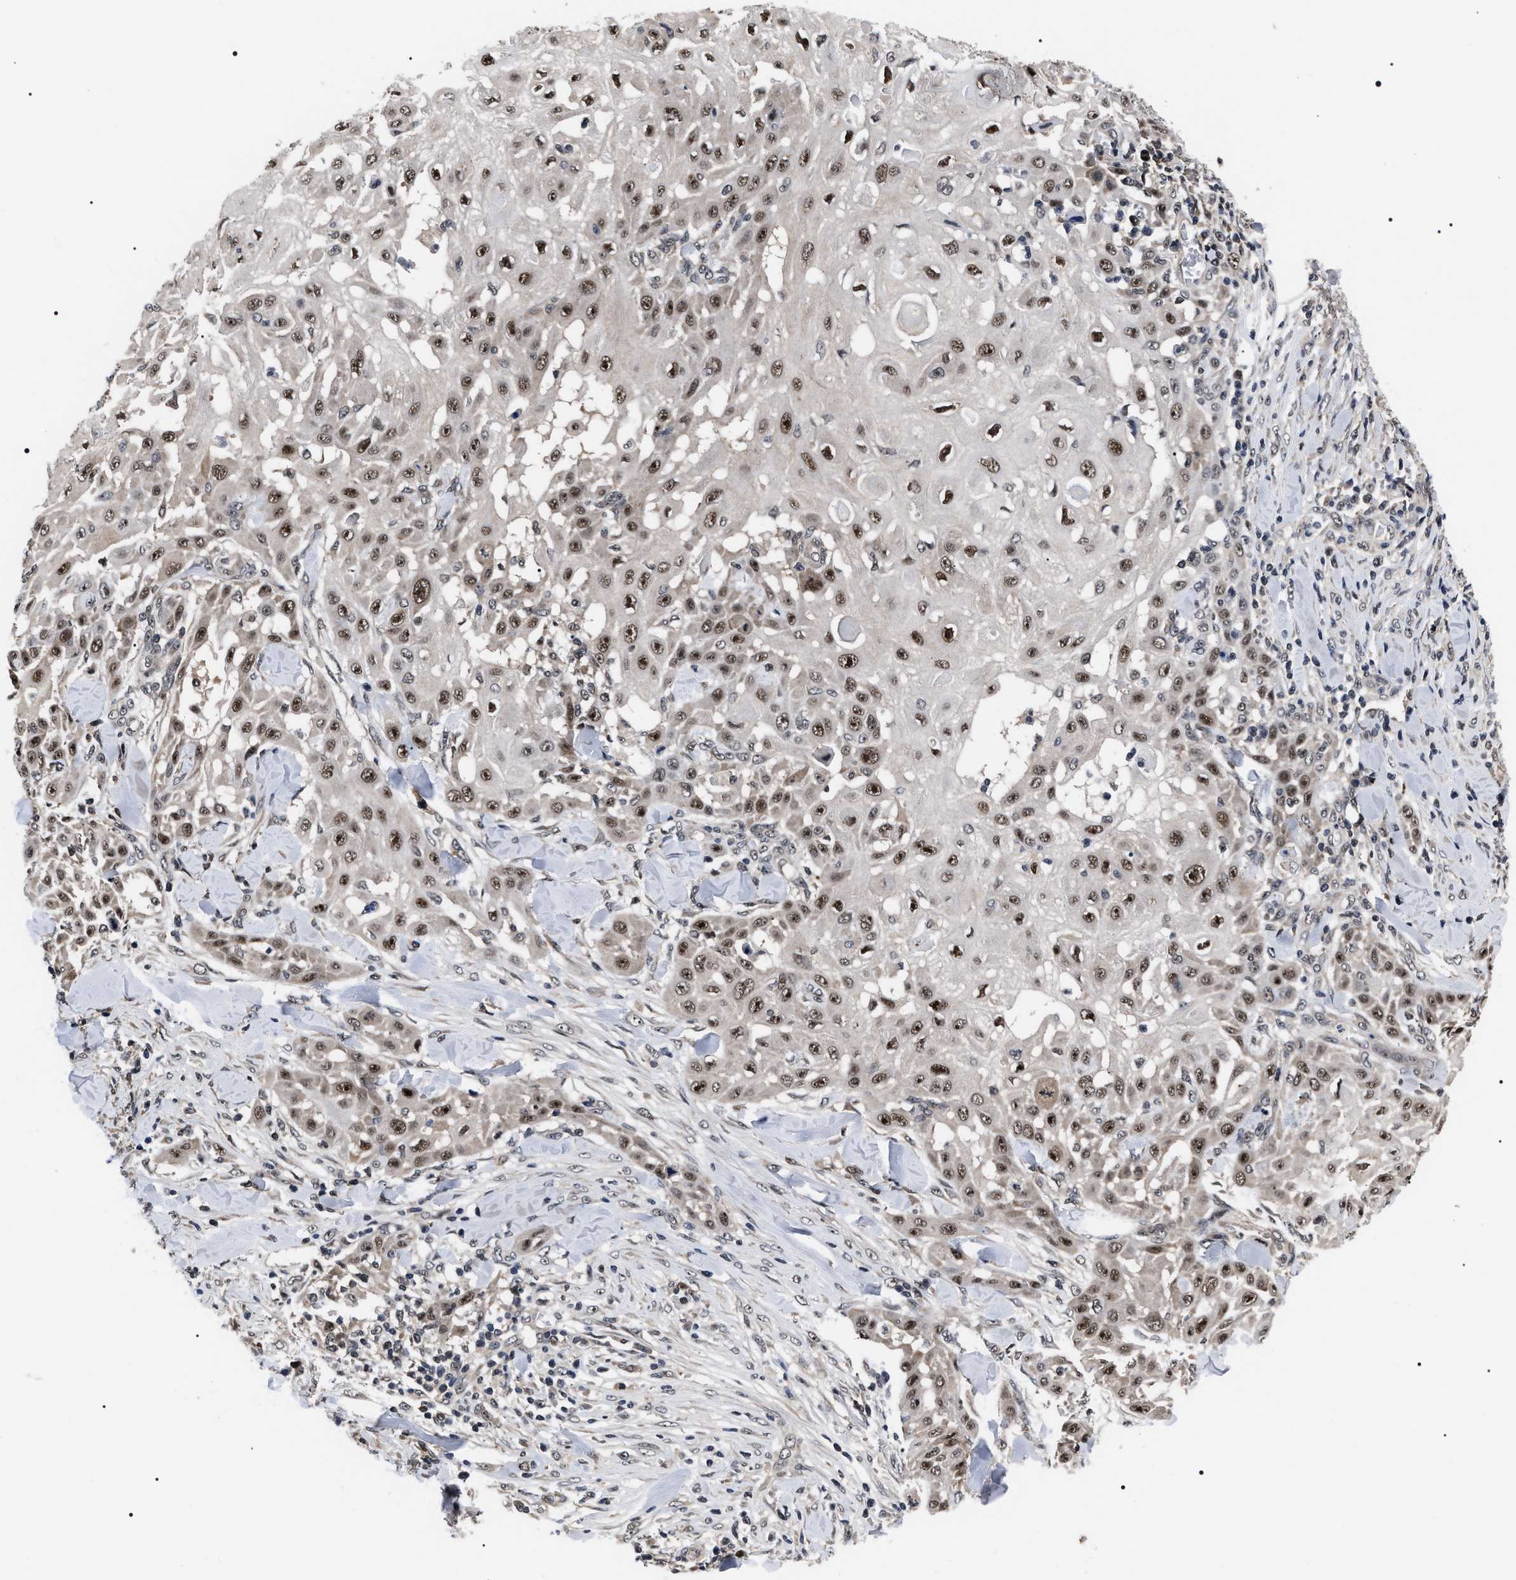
{"staining": {"intensity": "moderate", "quantity": ">75%", "location": "nuclear"}, "tissue": "skin cancer", "cell_type": "Tumor cells", "image_type": "cancer", "snomed": [{"axis": "morphology", "description": "Squamous cell carcinoma, NOS"}, {"axis": "topography", "description": "Skin"}], "caption": "Tumor cells reveal moderate nuclear staining in about >75% of cells in skin squamous cell carcinoma.", "gene": "CSNK2A1", "patient": {"sex": "male", "age": 24}}